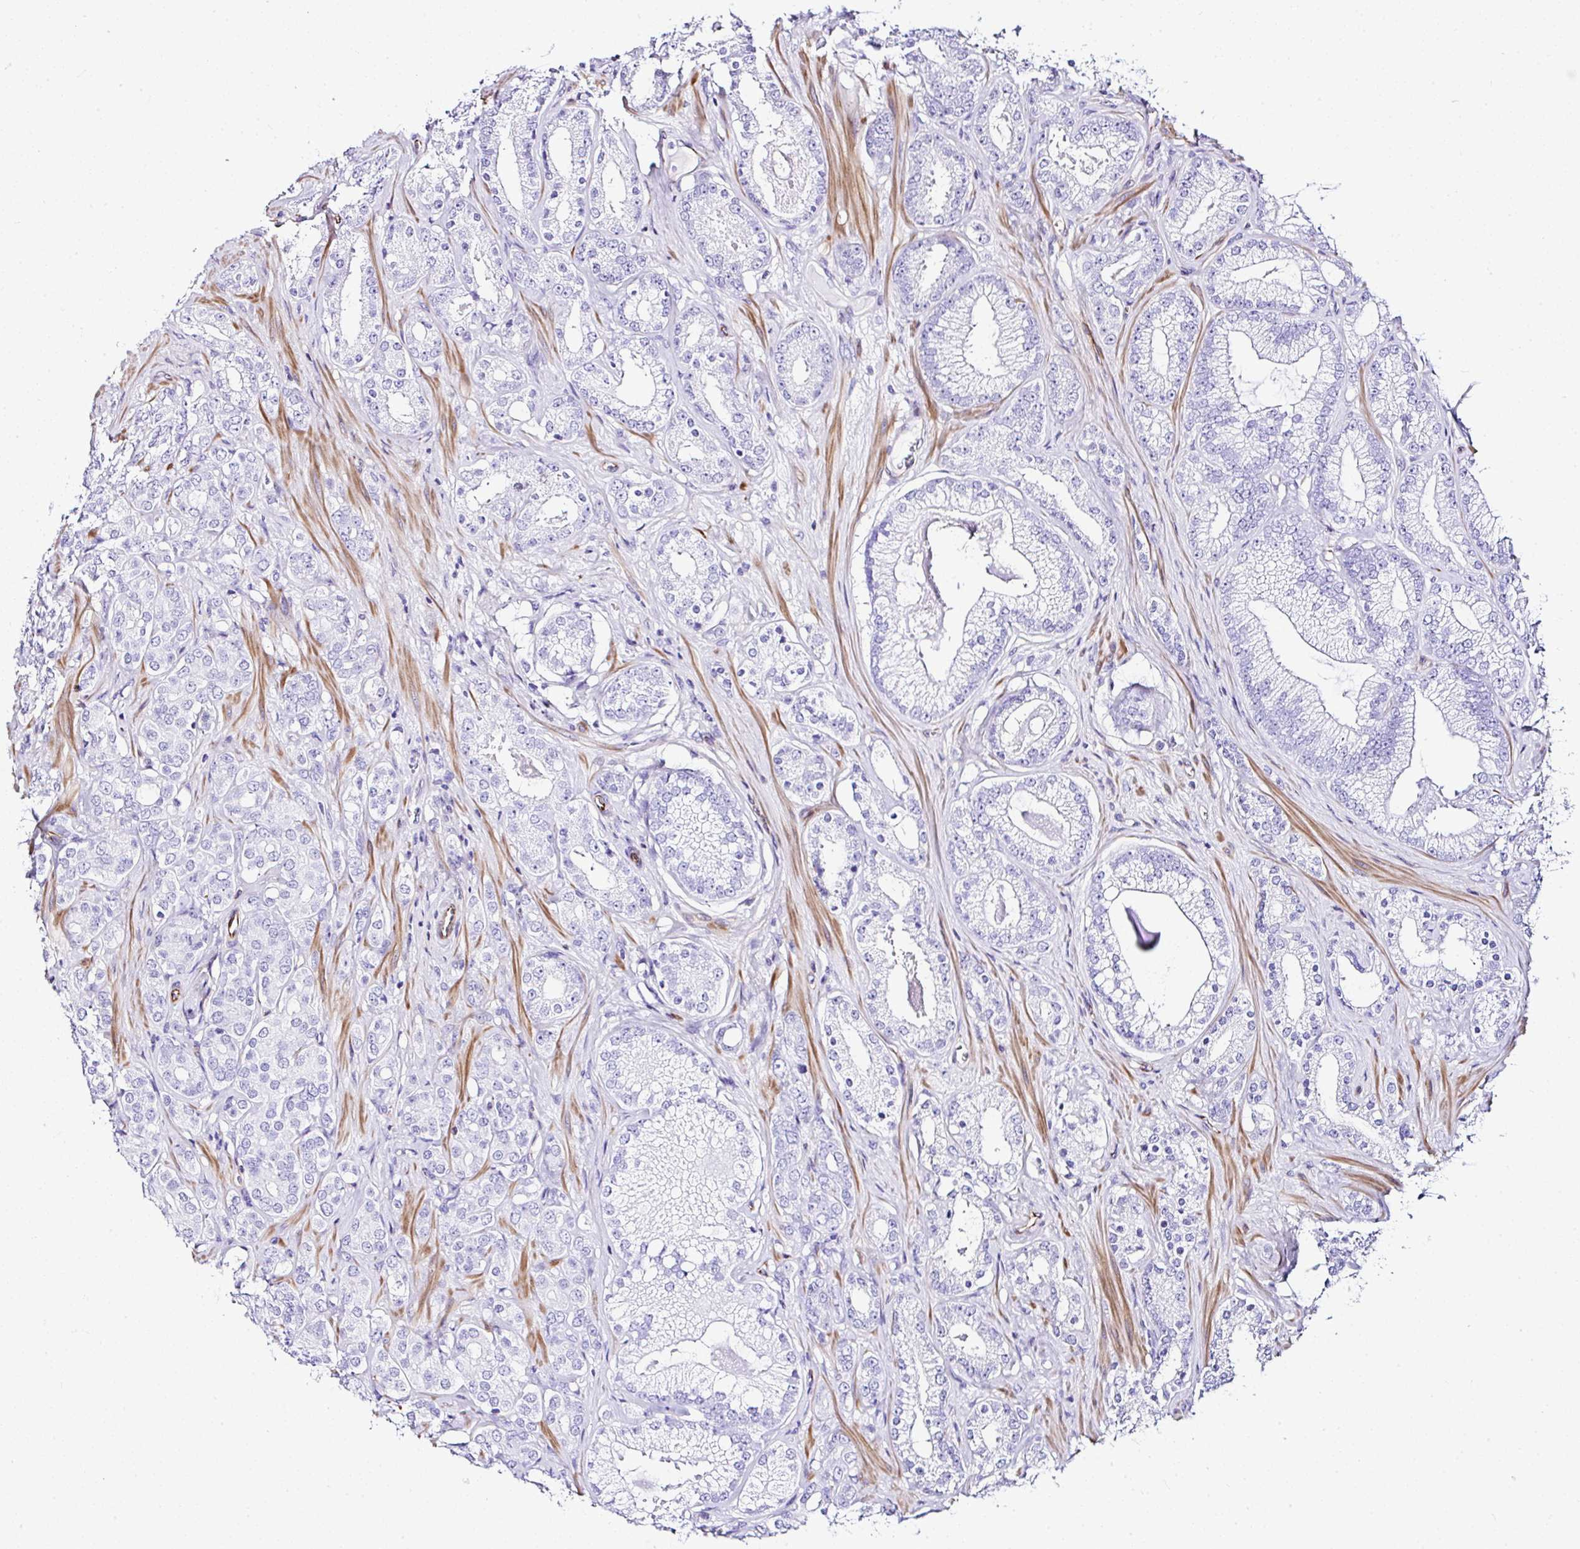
{"staining": {"intensity": "negative", "quantity": "none", "location": "none"}, "tissue": "prostate cancer", "cell_type": "Tumor cells", "image_type": "cancer", "snomed": [{"axis": "morphology", "description": "Adenocarcinoma, High grade"}, {"axis": "topography", "description": "Prostate"}], "caption": "Immunohistochemistry (IHC) micrograph of human adenocarcinoma (high-grade) (prostate) stained for a protein (brown), which demonstrates no positivity in tumor cells.", "gene": "DEPDC5", "patient": {"sex": "male", "age": 66}}